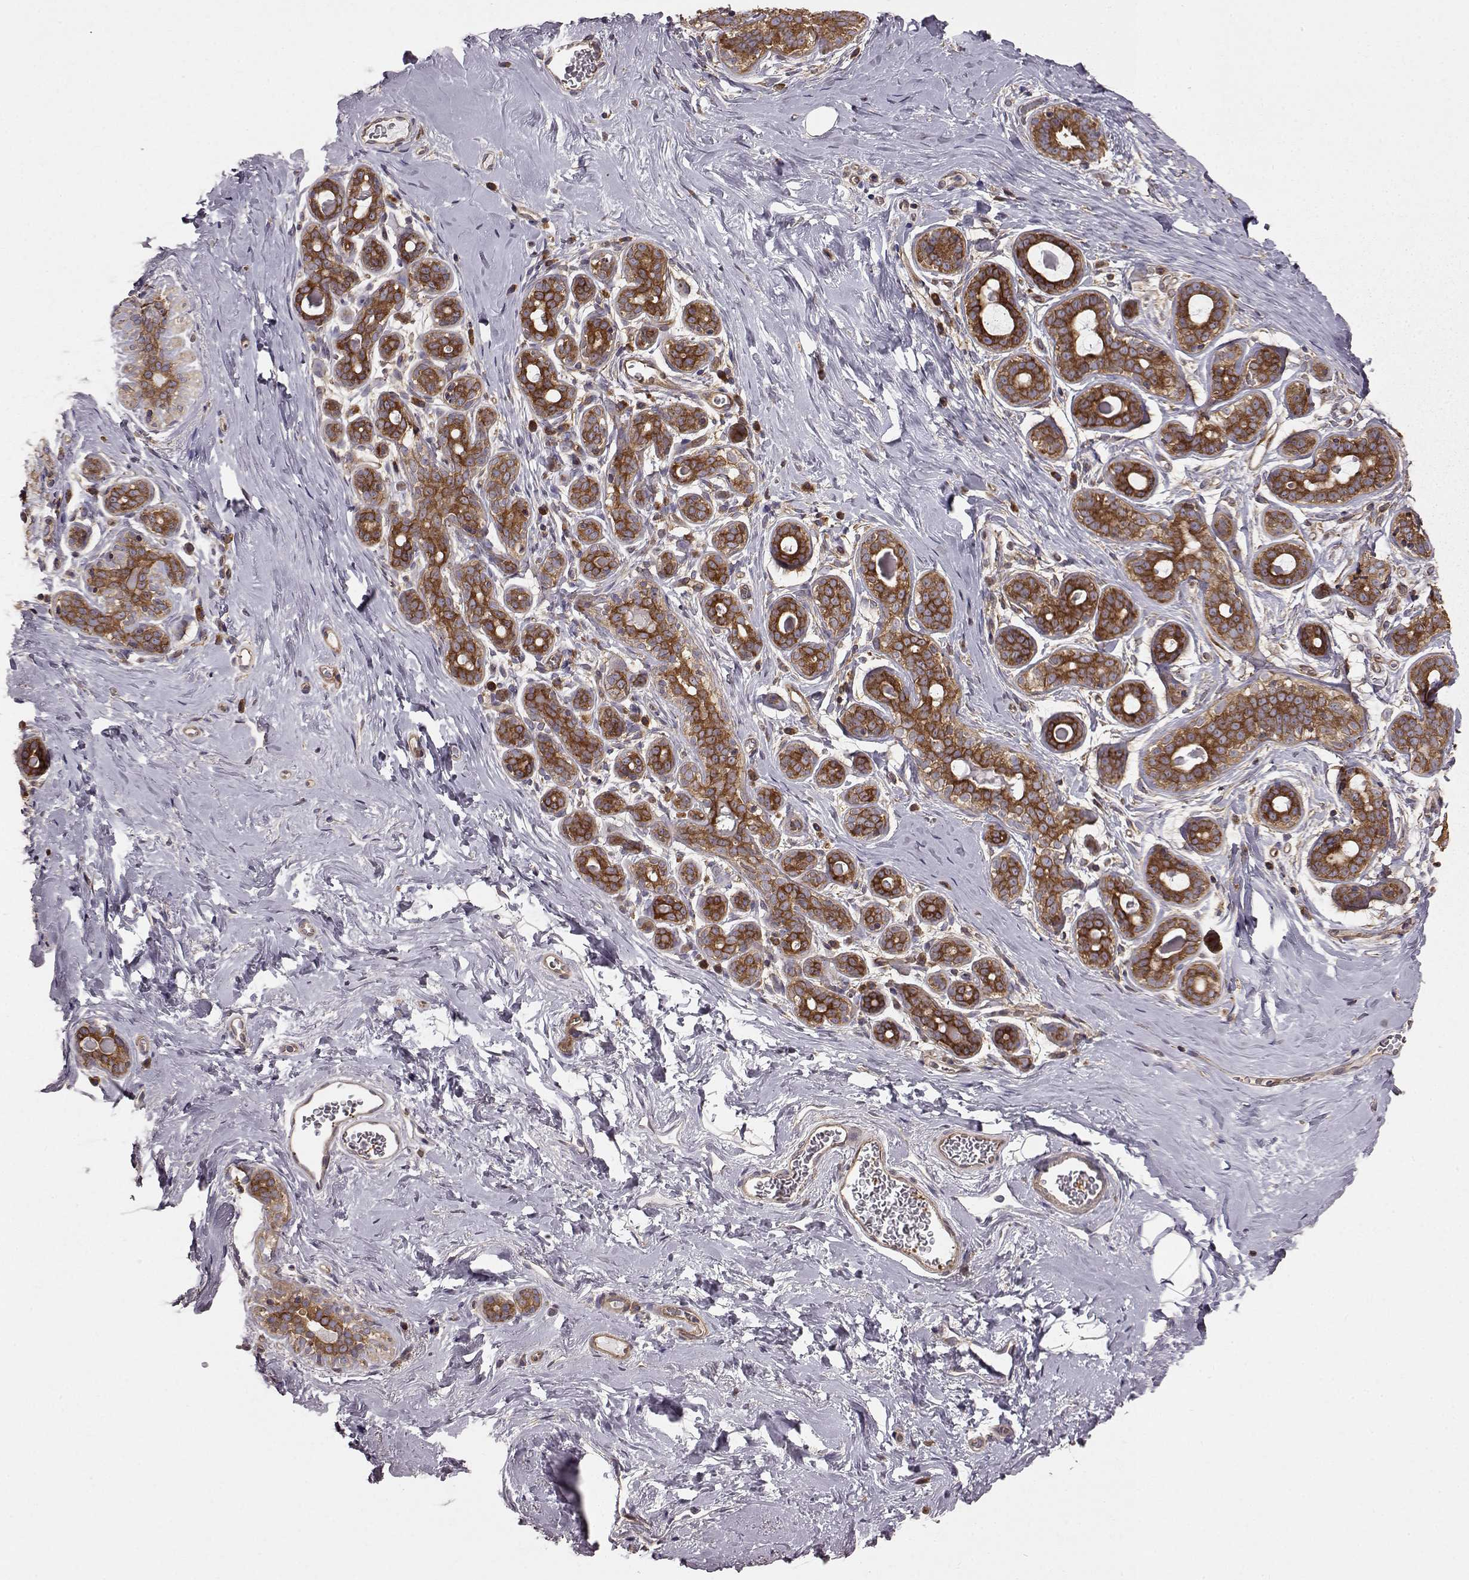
{"staining": {"intensity": "negative", "quantity": "none", "location": "none"}, "tissue": "breast", "cell_type": "Adipocytes", "image_type": "normal", "snomed": [{"axis": "morphology", "description": "Normal tissue, NOS"}, {"axis": "topography", "description": "Skin"}, {"axis": "topography", "description": "Breast"}], "caption": "High power microscopy histopathology image of an immunohistochemistry (IHC) histopathology image of unremarkable breast, revealing no significant expression in adipocytes.", "gene": "RABGAP1", "patient": {"sex": "female", "age": 43}}